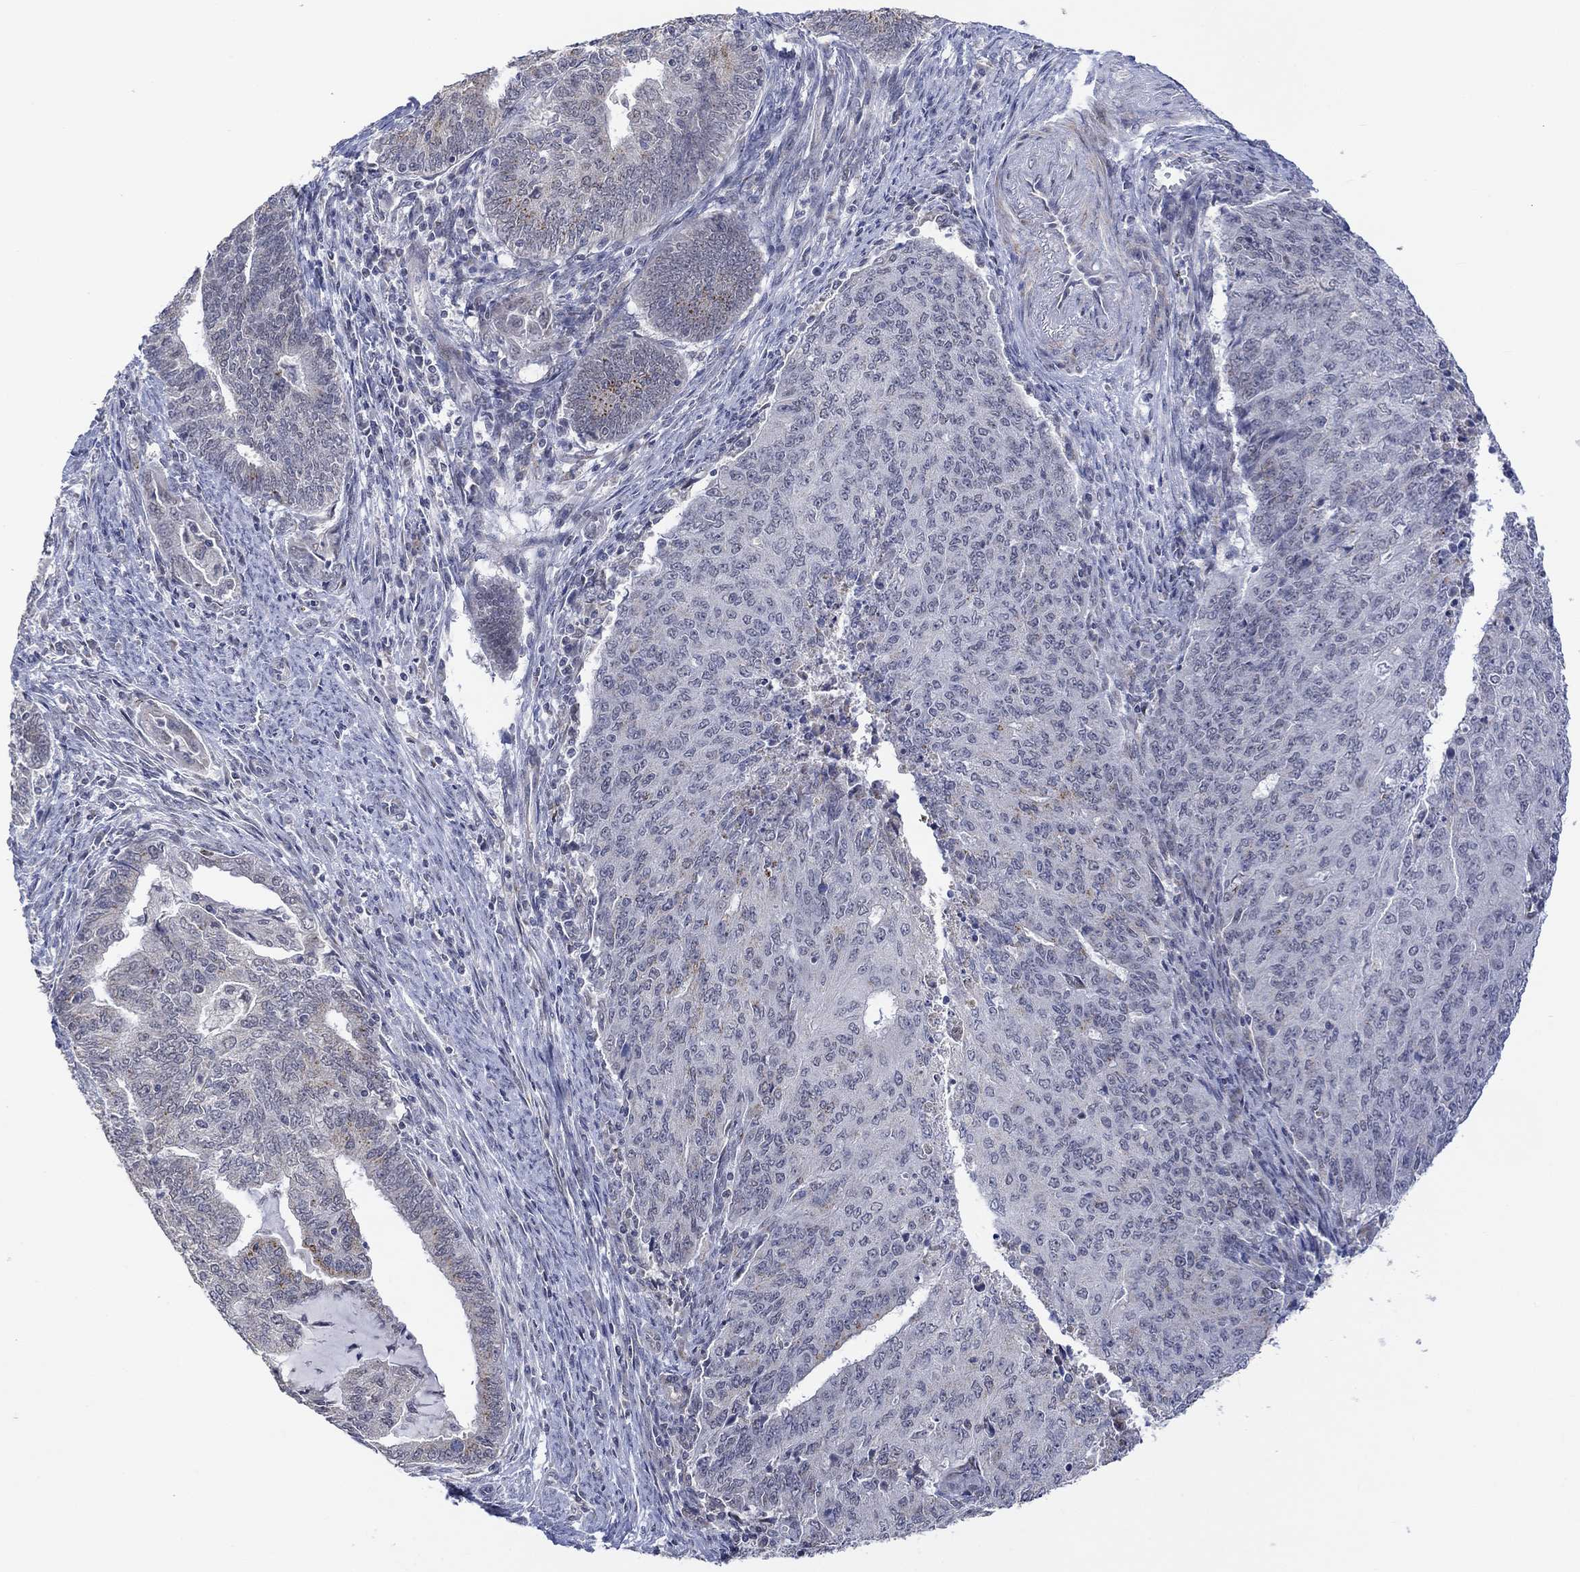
{"staining": {"intensity": "negative", "quantity": "none", "location": "none"}, "tissue": "endometrial cancer", "cell_type": "Tumor cells", "image_type": "cancer", "snomed": [{"axis": "morphology", "description": "Adenocarcinoma, NOS"}, {"axis": "topography", "description": "Endometrium"}], "caption": "This image is of endometrial cancer (adenocarcinoma) stained with IHC to label a protein in brown with the nuclei are counter-stained blue. There is no positivity in tumor cells. The staining is performed using DAB brown chromogen with nuclei counter-stained in using hematoxylin.", "gene": "SLC48A1", "patient": {"sex": "female", "age": 82}}